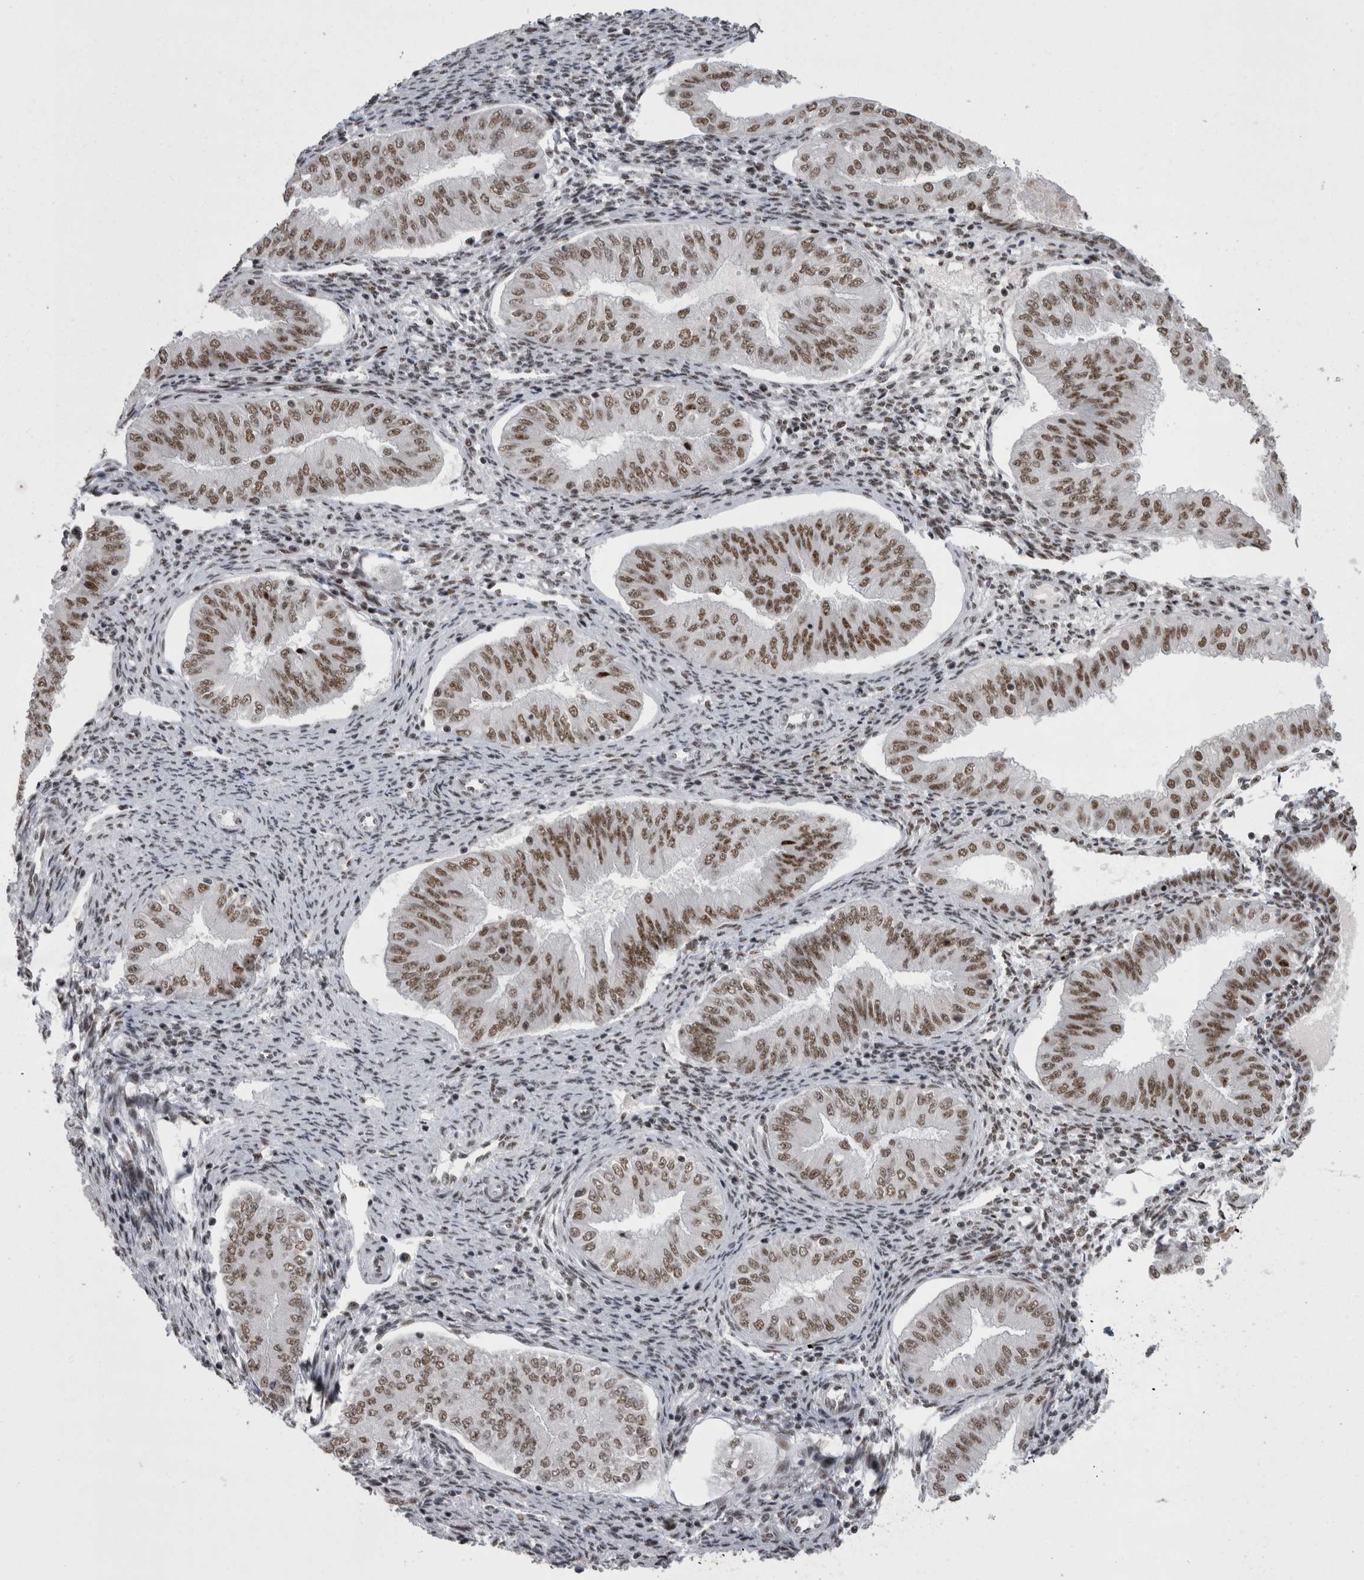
{"staining": {"intensity": "moderate", "quantity": ">75%", "location": "nuclear"}, "tissue": "endometrial cancer", "cell_type": "Tumor cells", "image_type": "cancer", "snomed": [{"axis": "morphology", "description": "Normal tissue, NOS"}, {"axis": "morphology", "description": "Adenocarcinoma, NOS"}, {"axis": "topography", "description": "Endometrium"}], "caption": "A brown stain labels moderate nuclear staining of a protein in human endometrial cancer (adenocarcinoma) tumor cells.", "gene": "SNRNP40", "patient": {"sex": "female", "age": 53}}